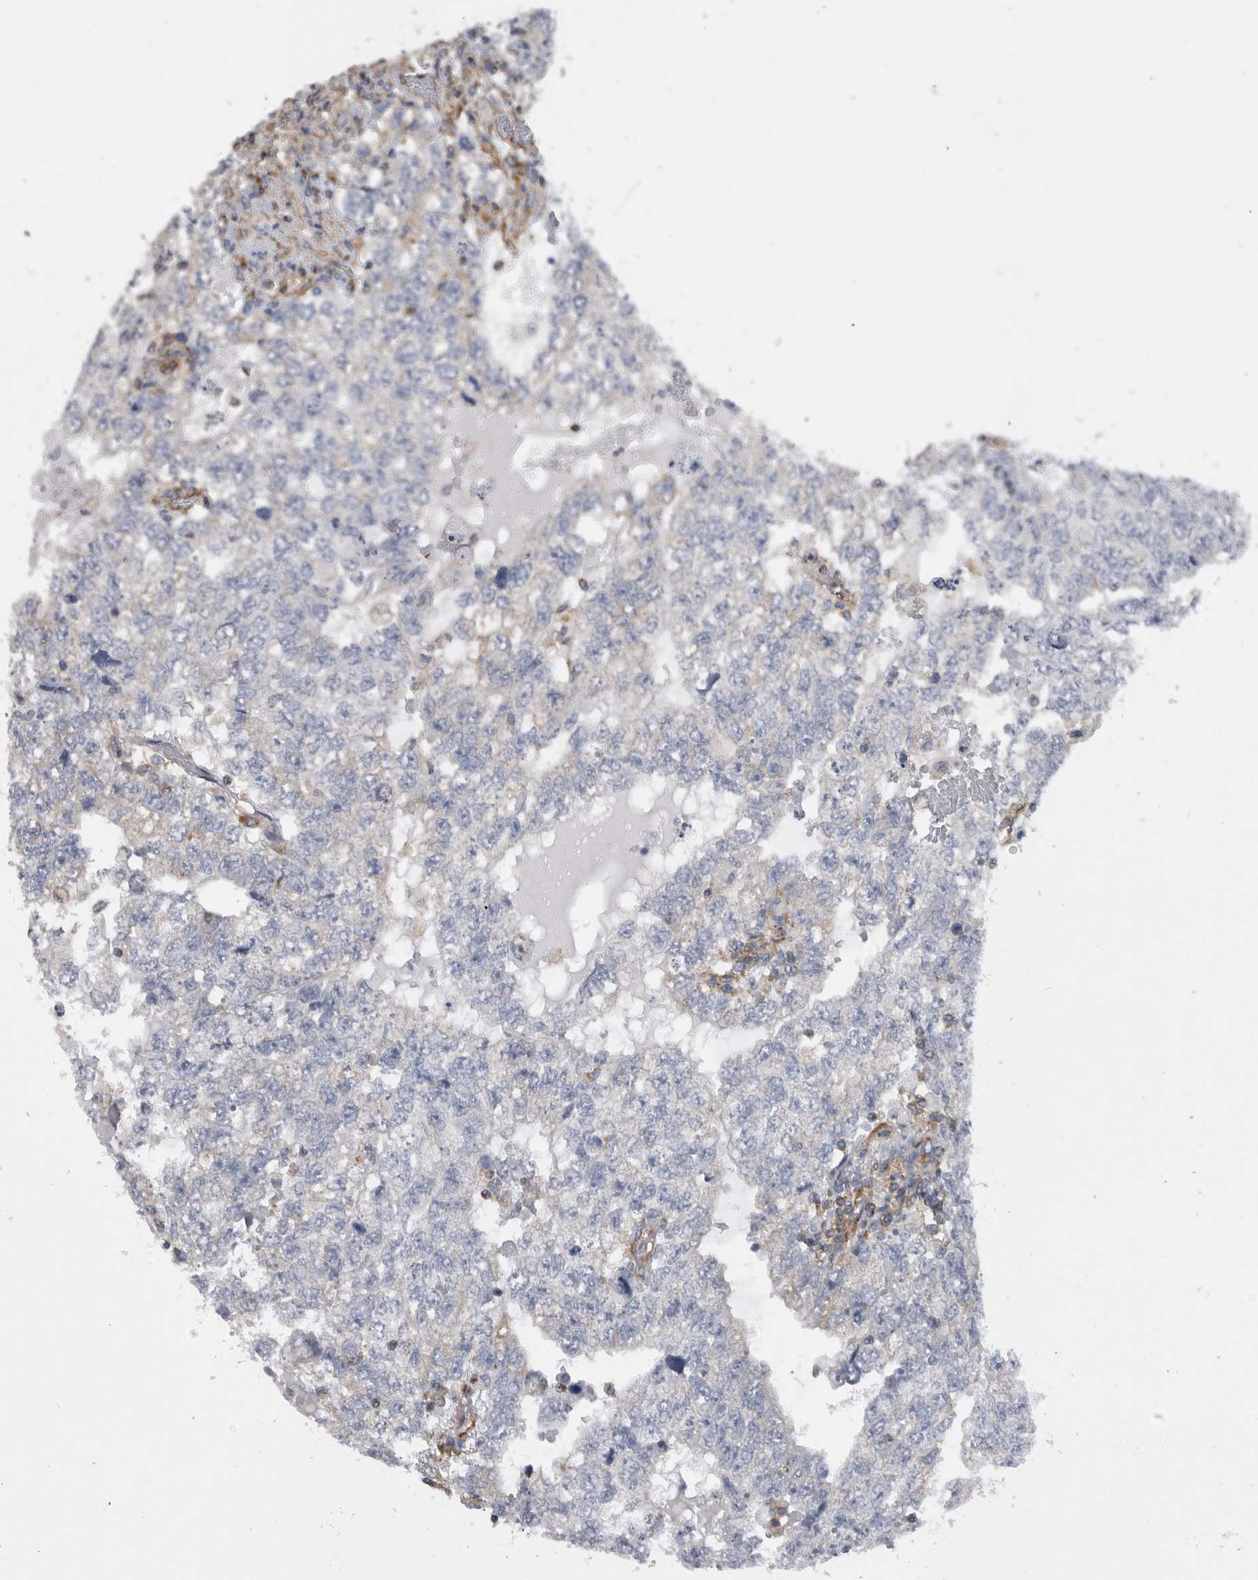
{"staining": {"intensity": "negative", "quantity": "none", "location": "none"}, "tissue": "testis cancer", "cell_type": "Tumor cells", "image_type": "cancer", "snomed": [{"axis": "morphology", "description": "Carcinoma, Embryonal, NOS"}, {"axis": "topography", "description": "Testis"}], "caption": "Testis cancer (embryonal carcinoma) stained for a protein using immunohistochemistry demonstrates no positivity tumor cells.", "gene": "ATXN3", "patient": {"sex": "male", "age": 36}}